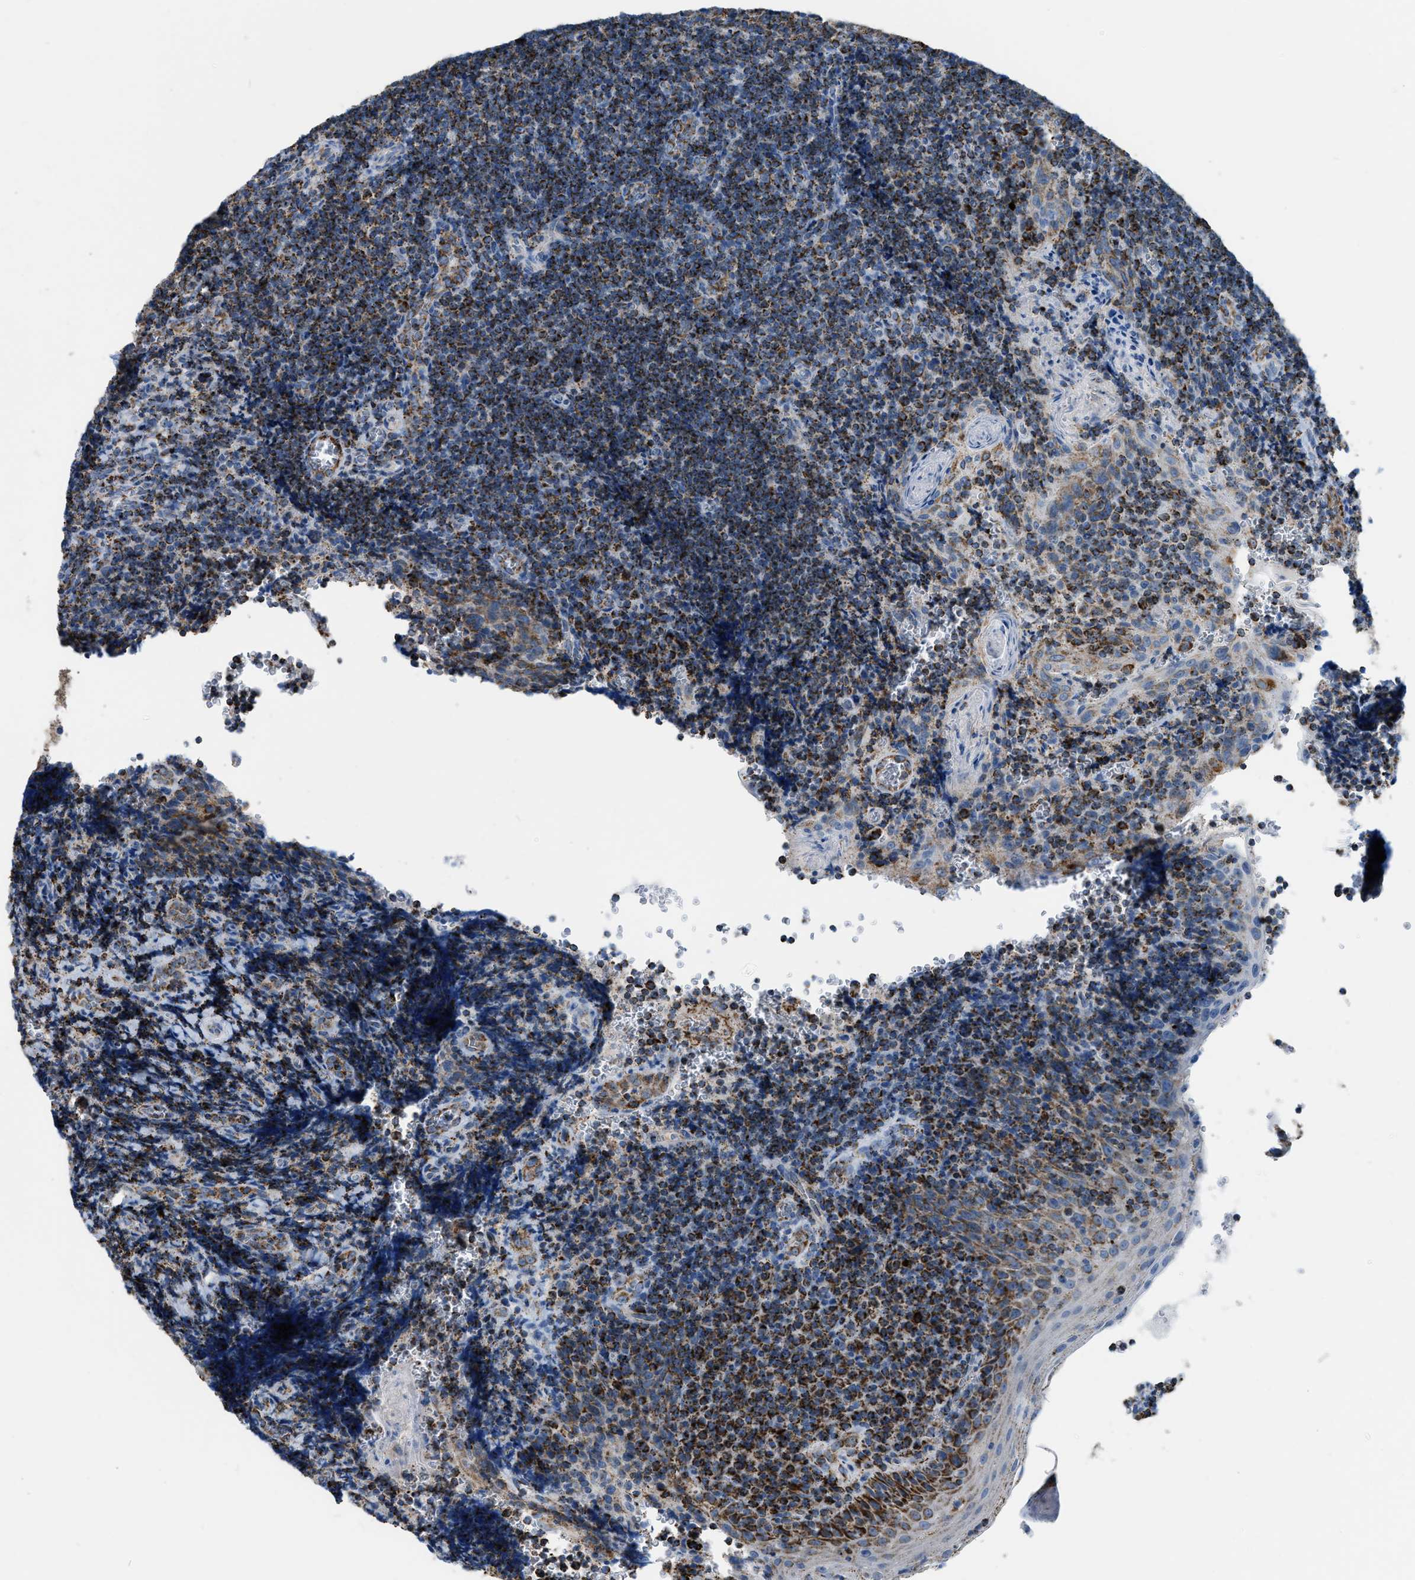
{"staining": {"intensity": "strong", "quantity": ">75%", "location": "cytoplasmic/membranous"}, "tissue": "tonsil", "cell_type": "Germinal center cells", "image_type": "normal", "snomed": [{"axis": "morphology", "description": "Normal tissue, NOS"}, {"axis": "morphology", "description": "Inflammation, NOS"}, {"axis": "topography", "description": "Tonsil"}], "caption": "This image displays benign tonsil stained with immunohistochemistry (IHC) to label a protein in brown. The cytoplasmic/membranous of germinal center cells show strong positivity for the protein. Nuclei are counter-stained blue.", "gene": "ETFB", "patient": {"sex": "female", "age": 31}}